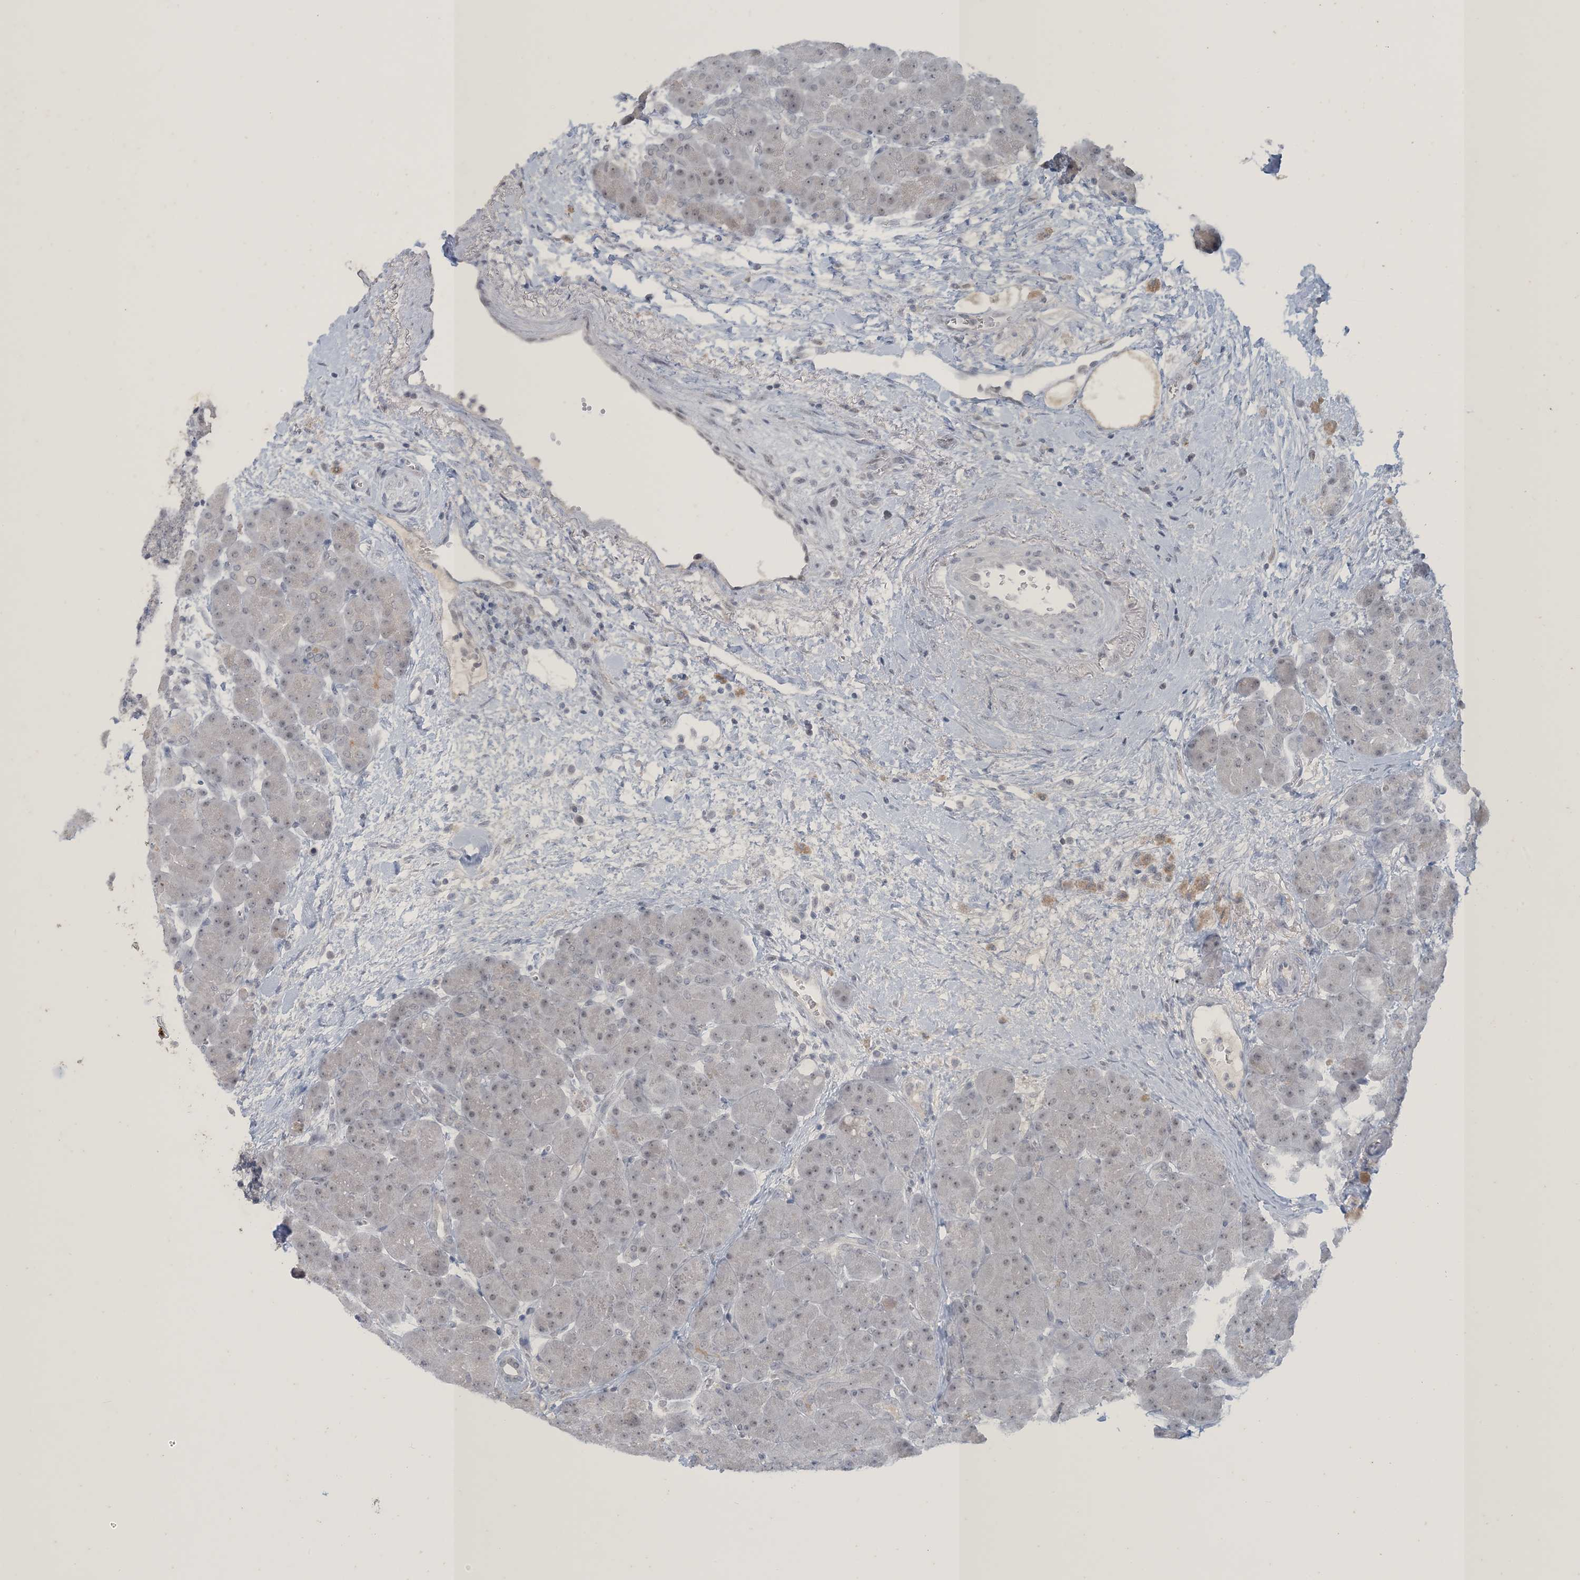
{"staining": {"intensity": "weak", "quantity": "25%-75%", "location": "nuclear"}, "tissue": "pancreas", "cell_type": "Exocrine glandular cells", "image_type": "normal", "snomed": [{"axis": "morphology", "description": "Normal tissue, NOS"}, {"axis": "topography", "description": "Pancreas"}], "caption": "A high-resolution photomicrograph shows immunohistochemistry staining of benign pancreas, which reveals weak nuclear positivity in approximately 25%-75% of exocrine glandular cells.", "gene": "ZNF674", "patient": {"sex": "male", "age": 66}}